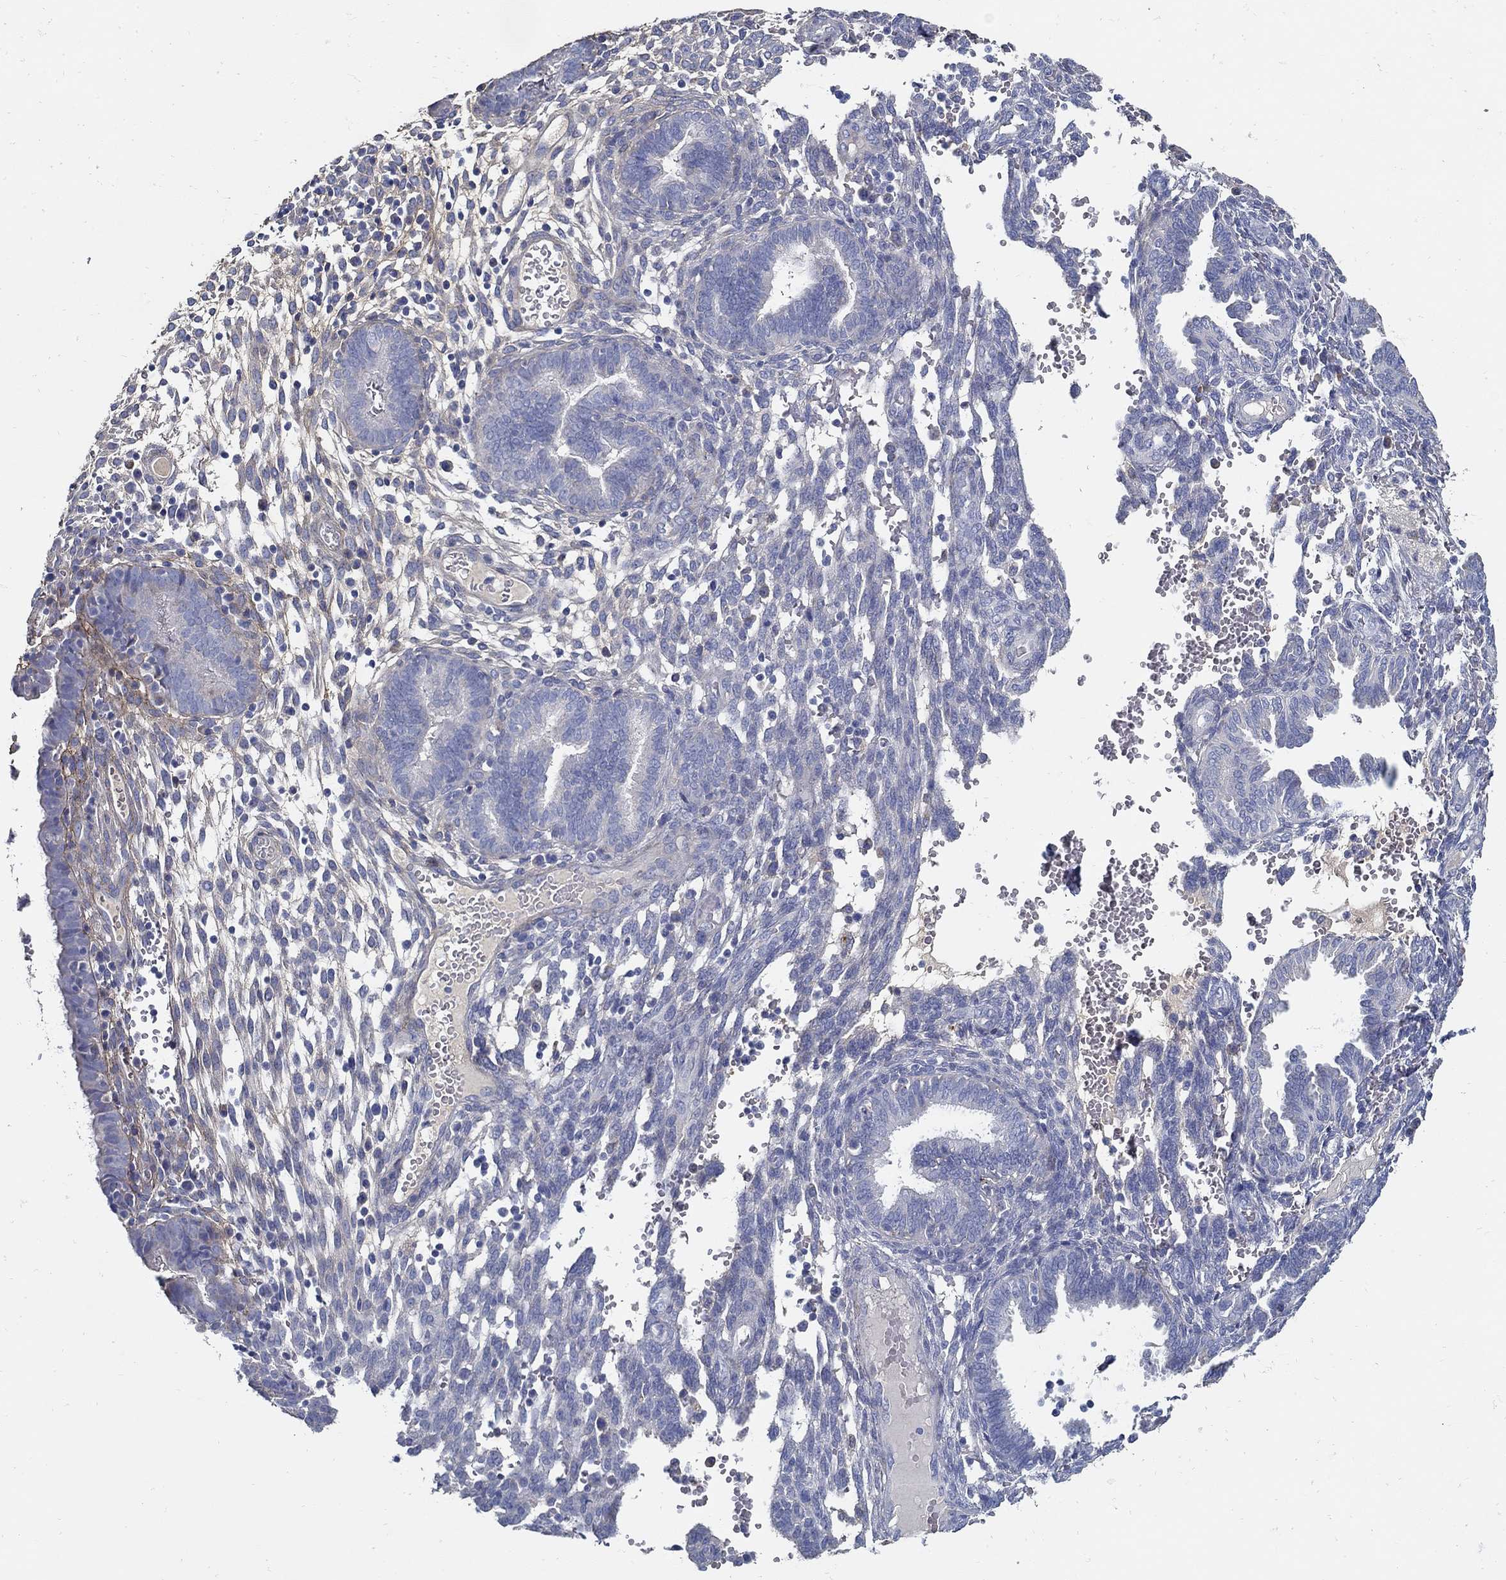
{"staining": {"intensity": "negative", "quantity": "none", "location": "none"}, "tissue": "endometrium", "cell_type": "Cells in endometrial stroma", "image_type": "normal", "snomed": [{"axis": "morphology", "description": "Normal tissue, NOS"}, {"axis": "topography", "description": "Endometrium"}], "caption": "This is an immunohistochemistry (IHC) image of normal endometrium. There is no staining in cells in endometrial stroma.", "gene": "TGFBI", "patient": {"sex": "female", "age": 42}}